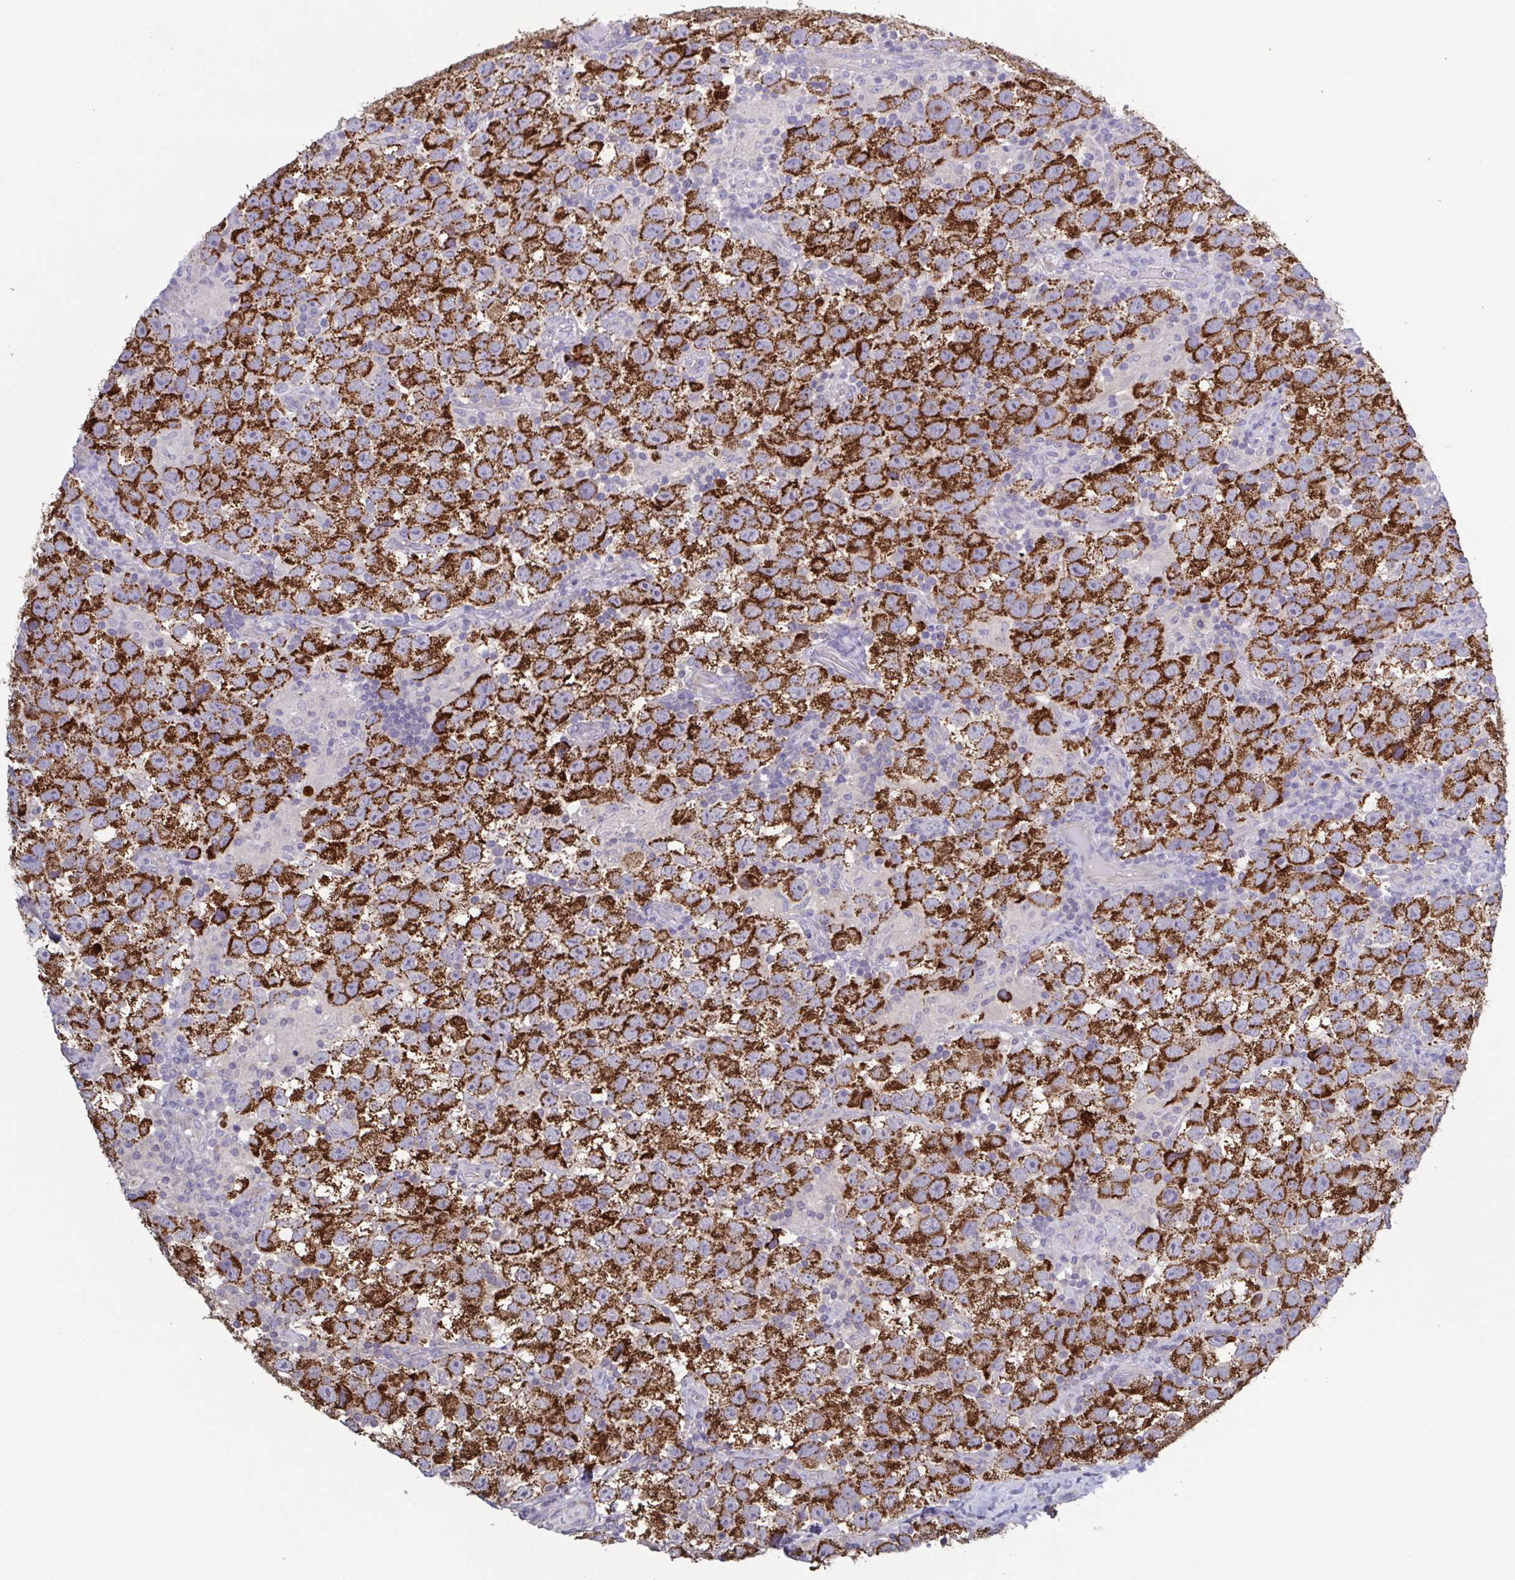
{"staining": {"intensity": "strong", "quantity": ">75%", "location": "cytoplasmic/membranous"}, "tissue": "testis cancer", "cell_type": "Tumor cells", "image_type": "cancer", "snomed": [{"axis": "morphology", "description": "Seminoma, NOS"}, {"axis": "topography", "description": "Testis"}], "caption": "Human testis cancer (seminoma) stained with a protein marker reveals strong staining in tumor cells.", "gene": "GLDC", "patient": {"sex": "male", "age": 26}}